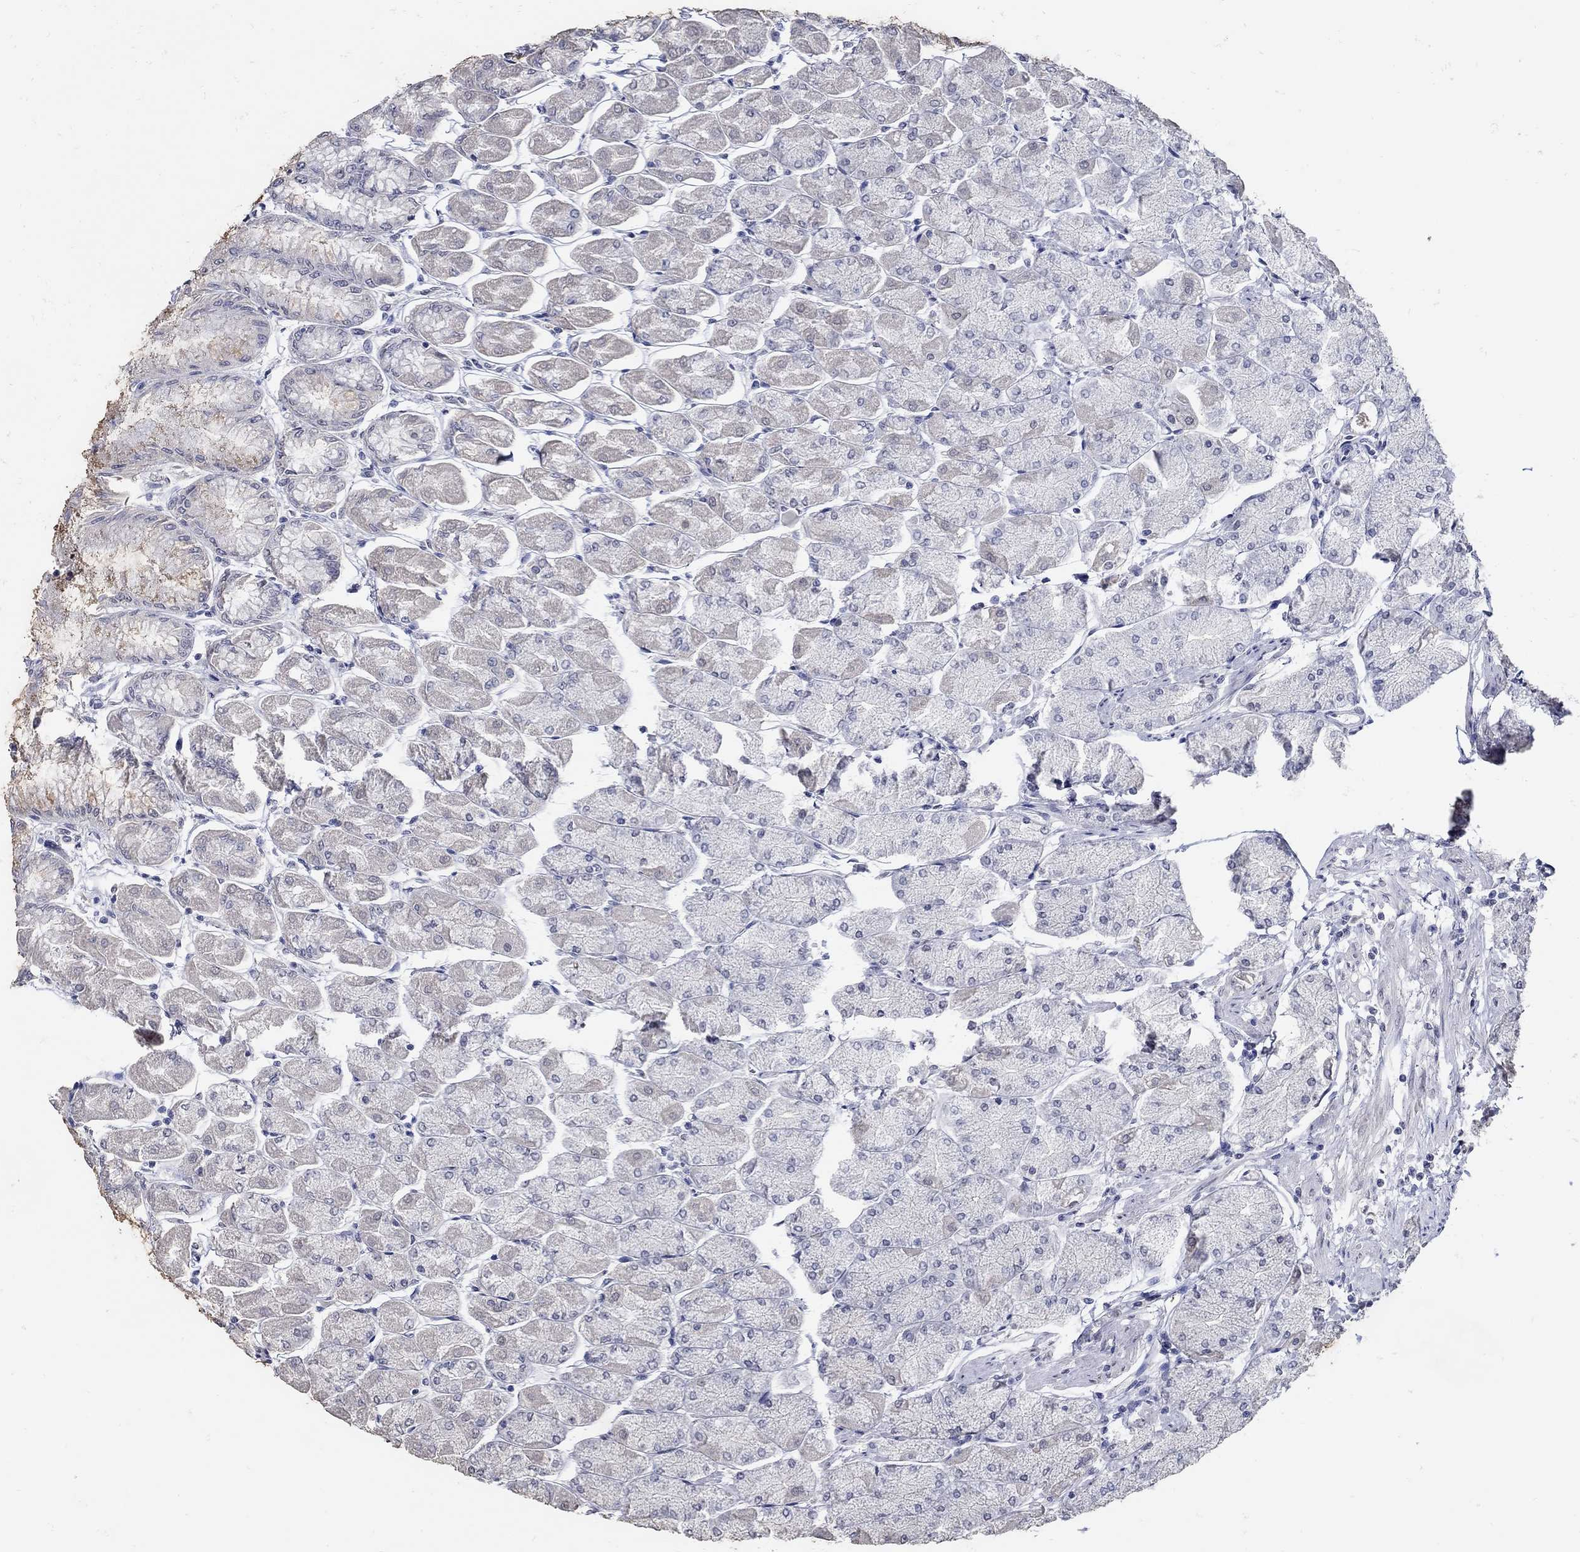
{"staining": {"intensity": "weak", "quantity": "25%-75%", "location": "cytoplasmic/membranous"}, "tissue": "stomach", "cell_type": "Glandular cells", "image_type": "normal", "snomed": [{"axis": "morphology", "description": "Normal tissue, NOS"}, {"axis": "topography", "description": "Stomach, upper"}], "caption": "DAB (3,3'-diaminobenzidine) immunohistochemical staining of benign stomach exhibits weak cytoplasmic/membranous protein expression in approximately 25%-75% of glandular cells. Using DAB (brown) and hematoxylin (blue) stains, captured at high magnification using brightfield microscopy.", "gene": "KCNN3", "patient": {"sex": "male", "age": 60}}